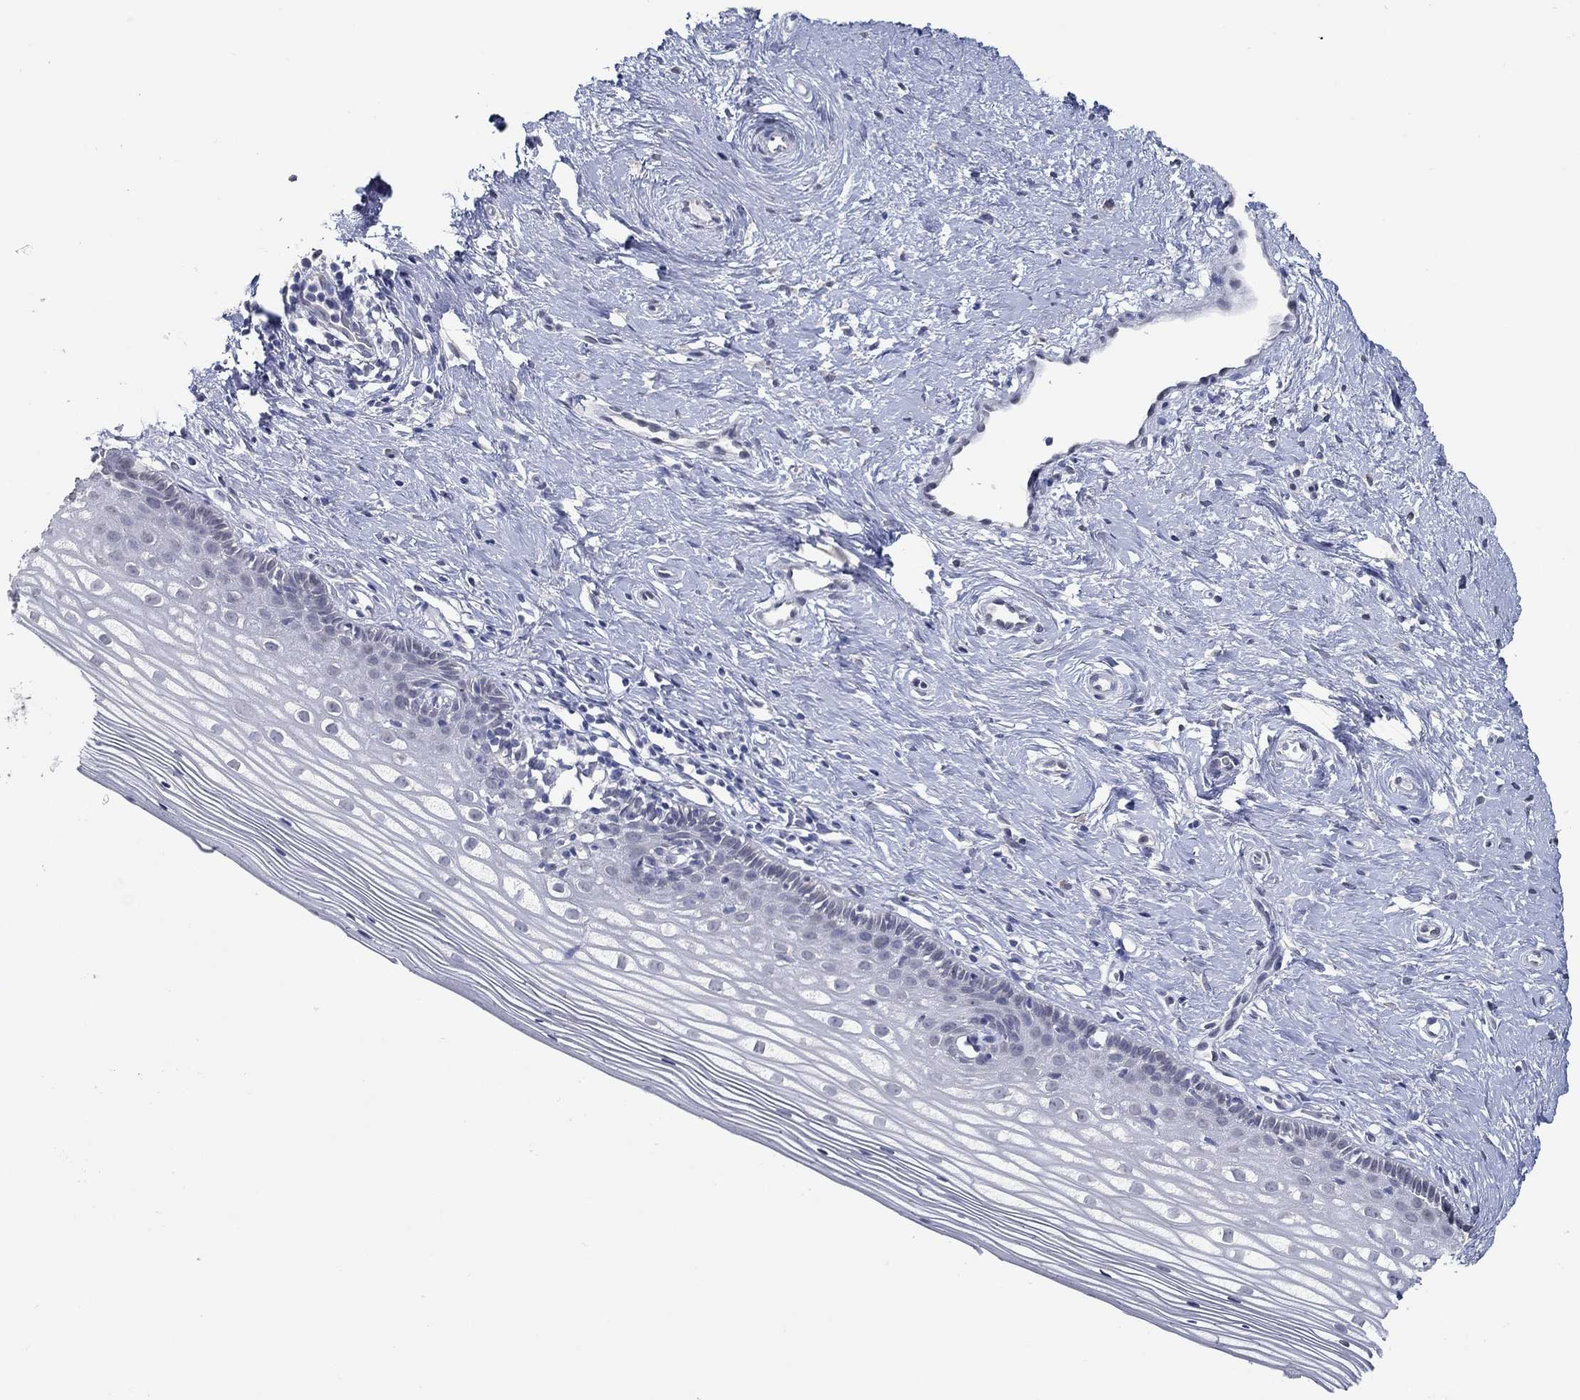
{"staining": {"intensity": "negative", "quantity": "none", "location": "none"}, "tissue": "cervix", "cell_type": "Glandular cells", "image_type": "normal", "snomed": [{"axis": "morphology", "description": "Normal tissue, NOS"}, {"axis": "topography", "description": "Cervix"}], "caption": "Immunohistochemistry histopathology image of unremarkable cervix: cervix stained with DAB (3,3'-diaminobenzidine) demonstrates no significant protein expression in glandular cells. The staining is performed using DAB (3,3'-diaminobenzidine) brown chromogen with nuclei counter-stained in using hematoxylin.", "gene": "NUP155", "patient": {"sex": "female", "age": 40}}